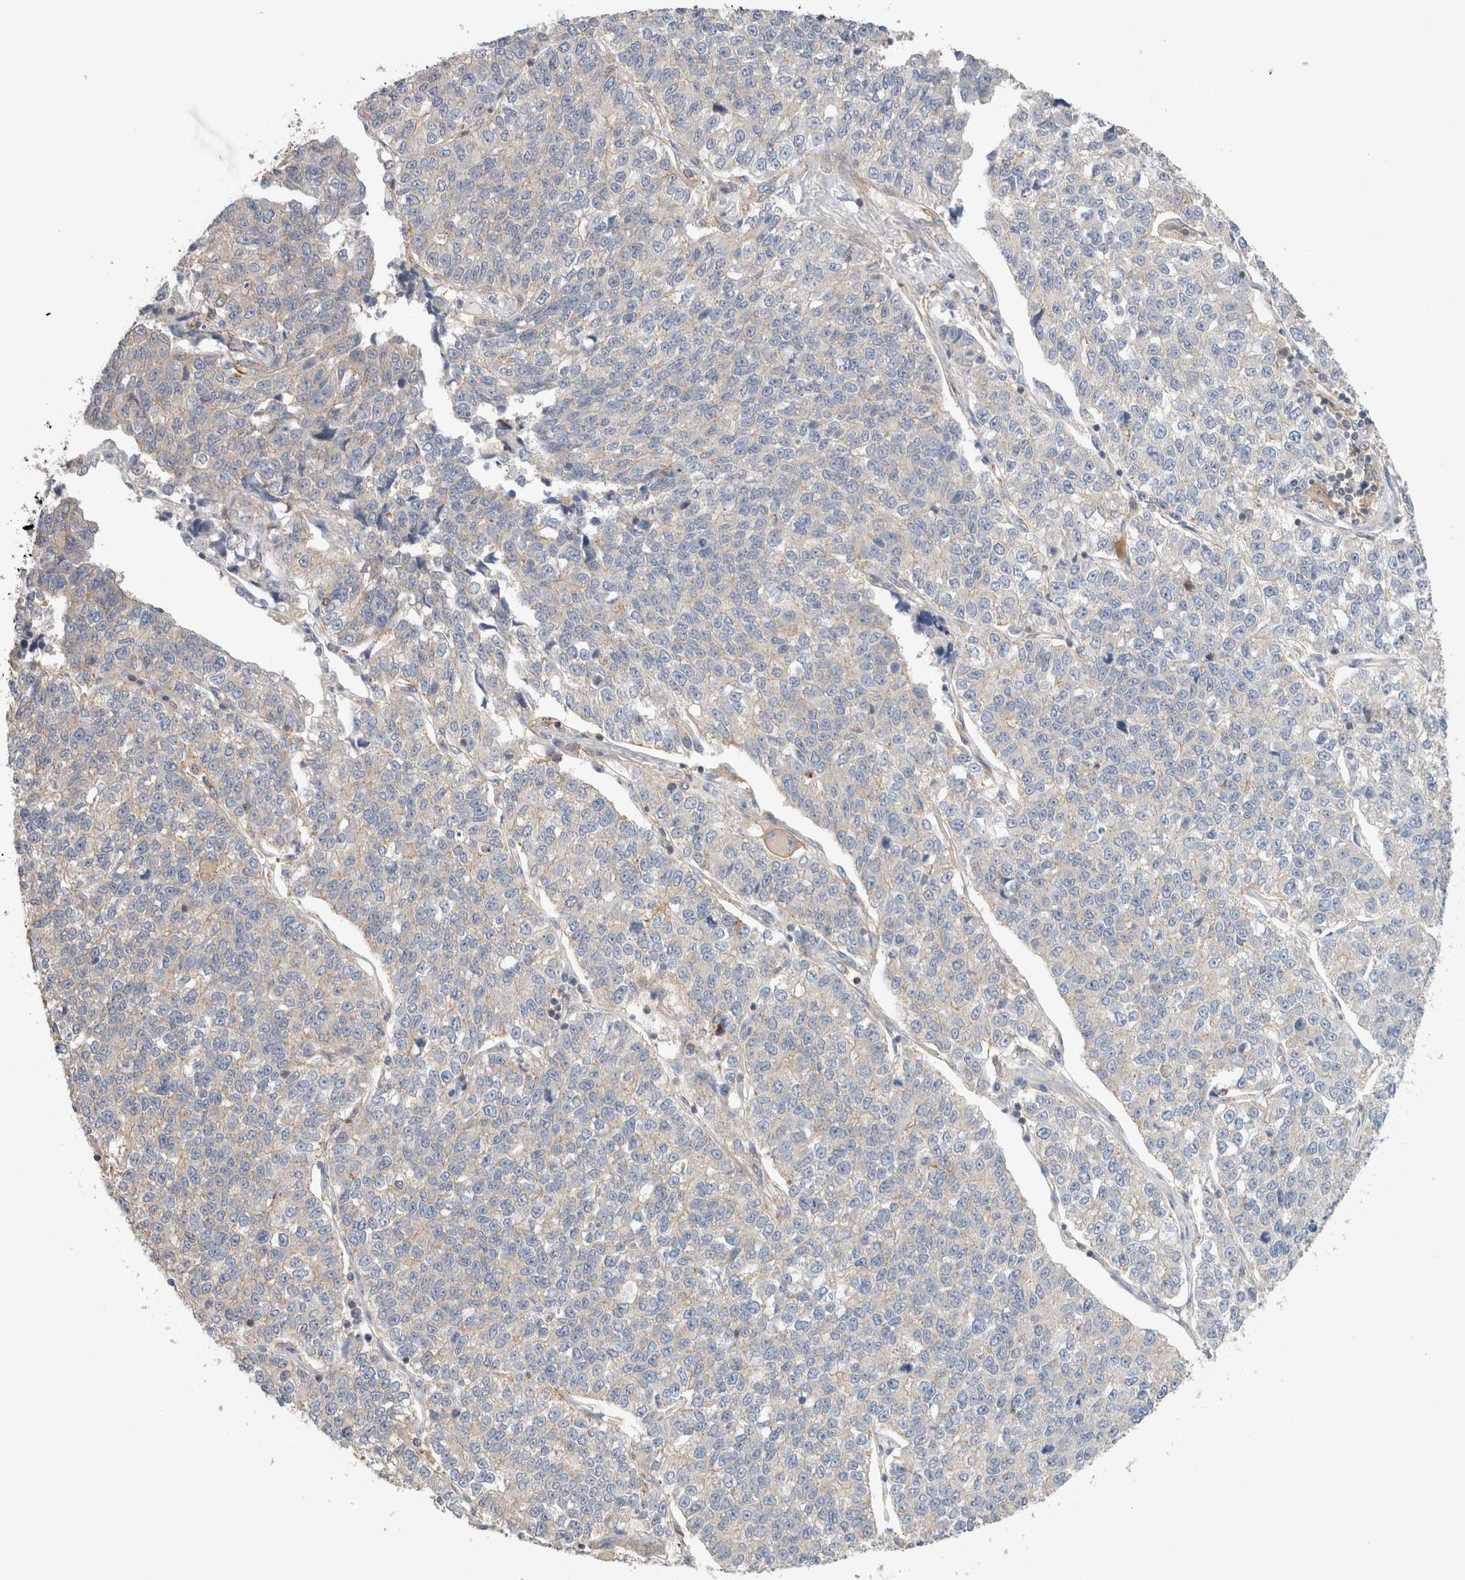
{"staining": {"intensity": "negative", "quantity": "none", "location": "none"}, "tissue": "lung cancer", "cell_type": "Tumor cells", "image_type": "cancer", "snomed": [{"axis": "morphology", "description": "Adenocarcinoma, NOS"}, {"axis": "topography", "description": "Lung"}], "caption": "Lung cancer was stained to show a protein in brown. There is no significant expression in tumor cells.", "gene": "CFAP418", "patient": {"sex": "male", "age": 49}}